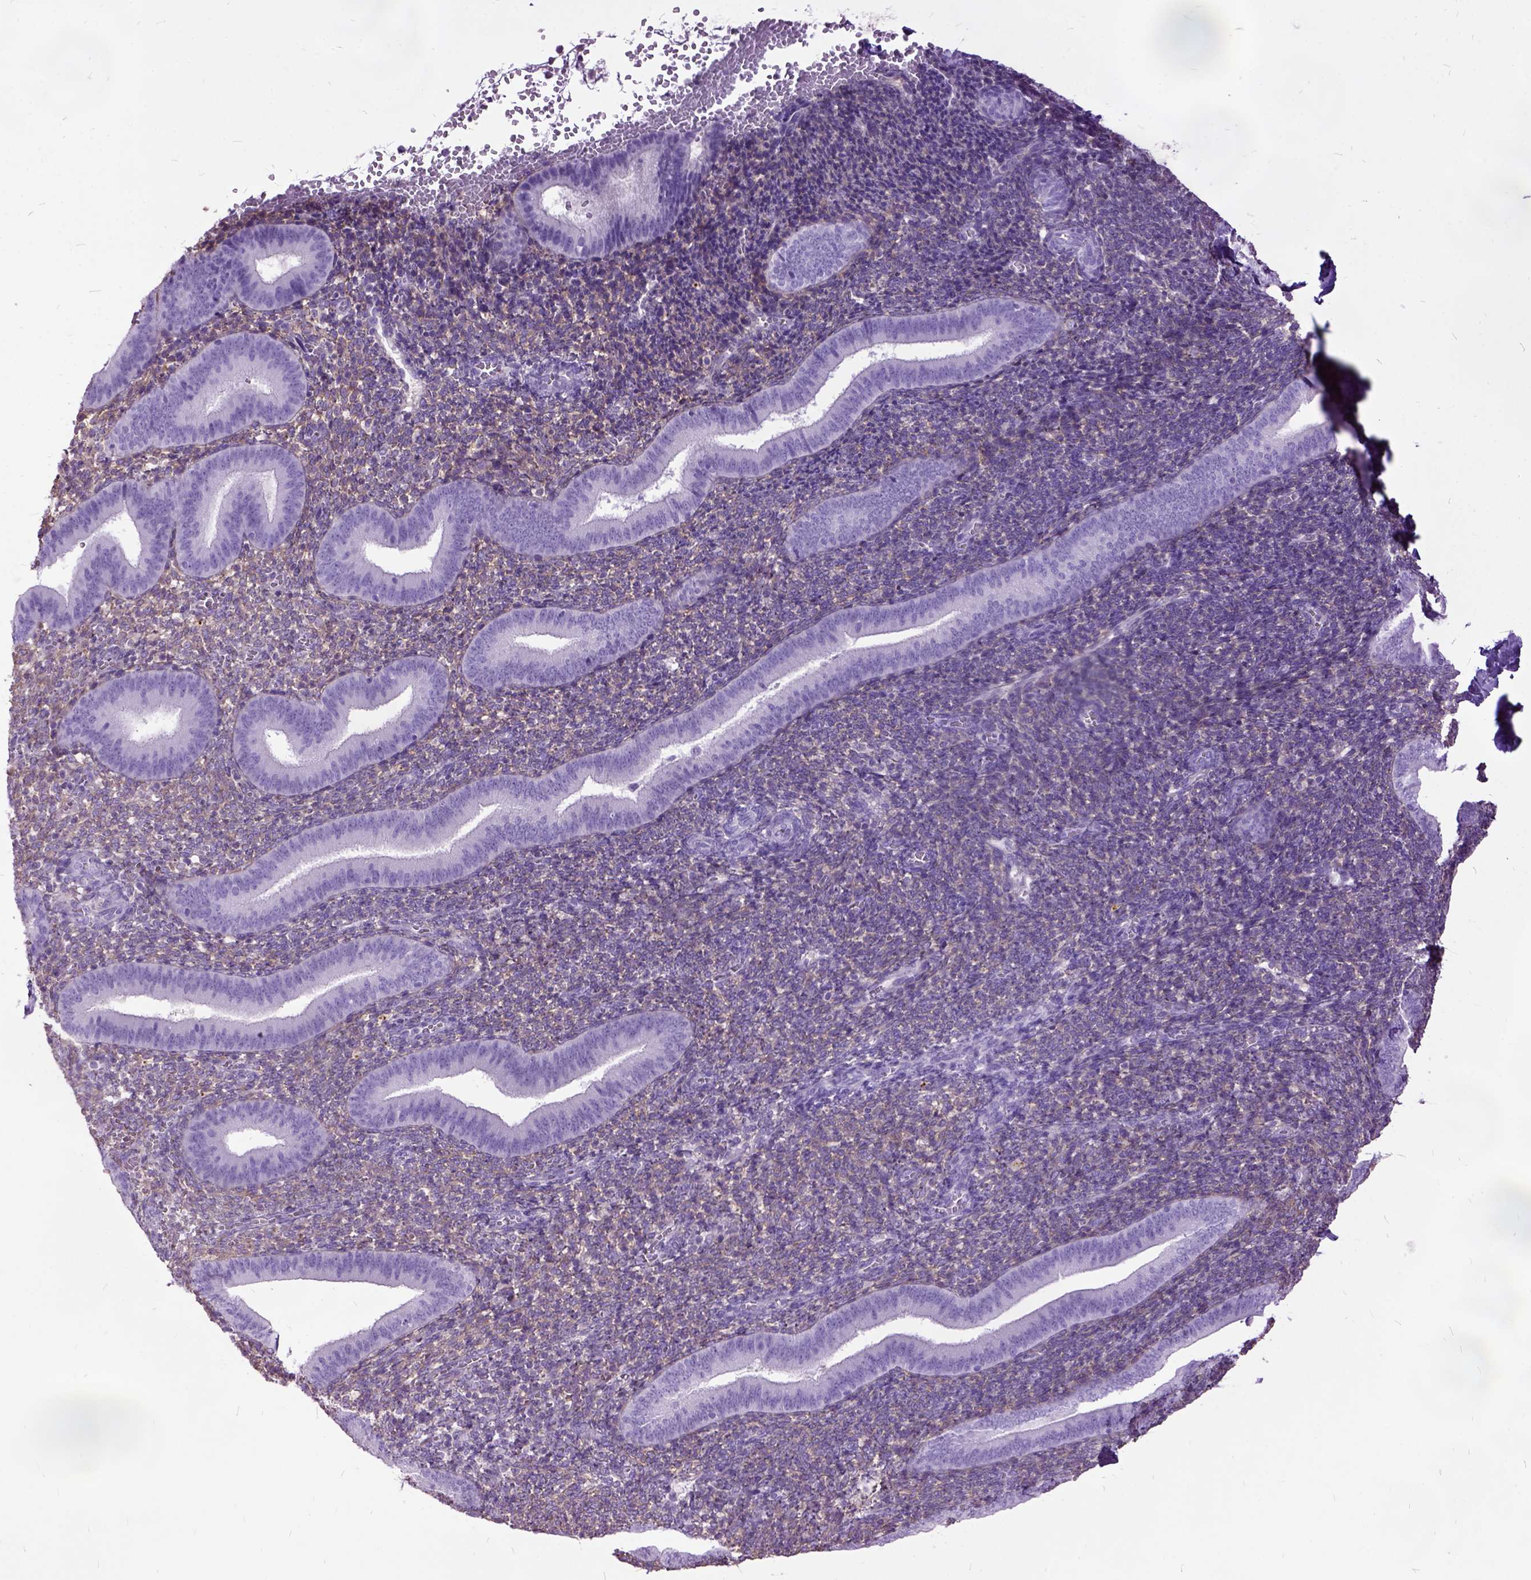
{"staining": {"intensity": "weak", "quantity": "<25%", "location": "cytoplasmic/membranous"}, "tissue": "endometrium", "cell_type": "Cells in endometrial stroma", "image_type": "normal", "snomed": [{"axis": "morphology", "description": "Normal tissue, NOS"}, {"axis": "topography", "description": "Endometrium"}], "caption": "Endometrium stained for a protein using immunohistochemistry (IHC) exhibits no staining cells in endometrial stroma.", "gene": "MME", "patient": {"sex": "female", "age": 25}}